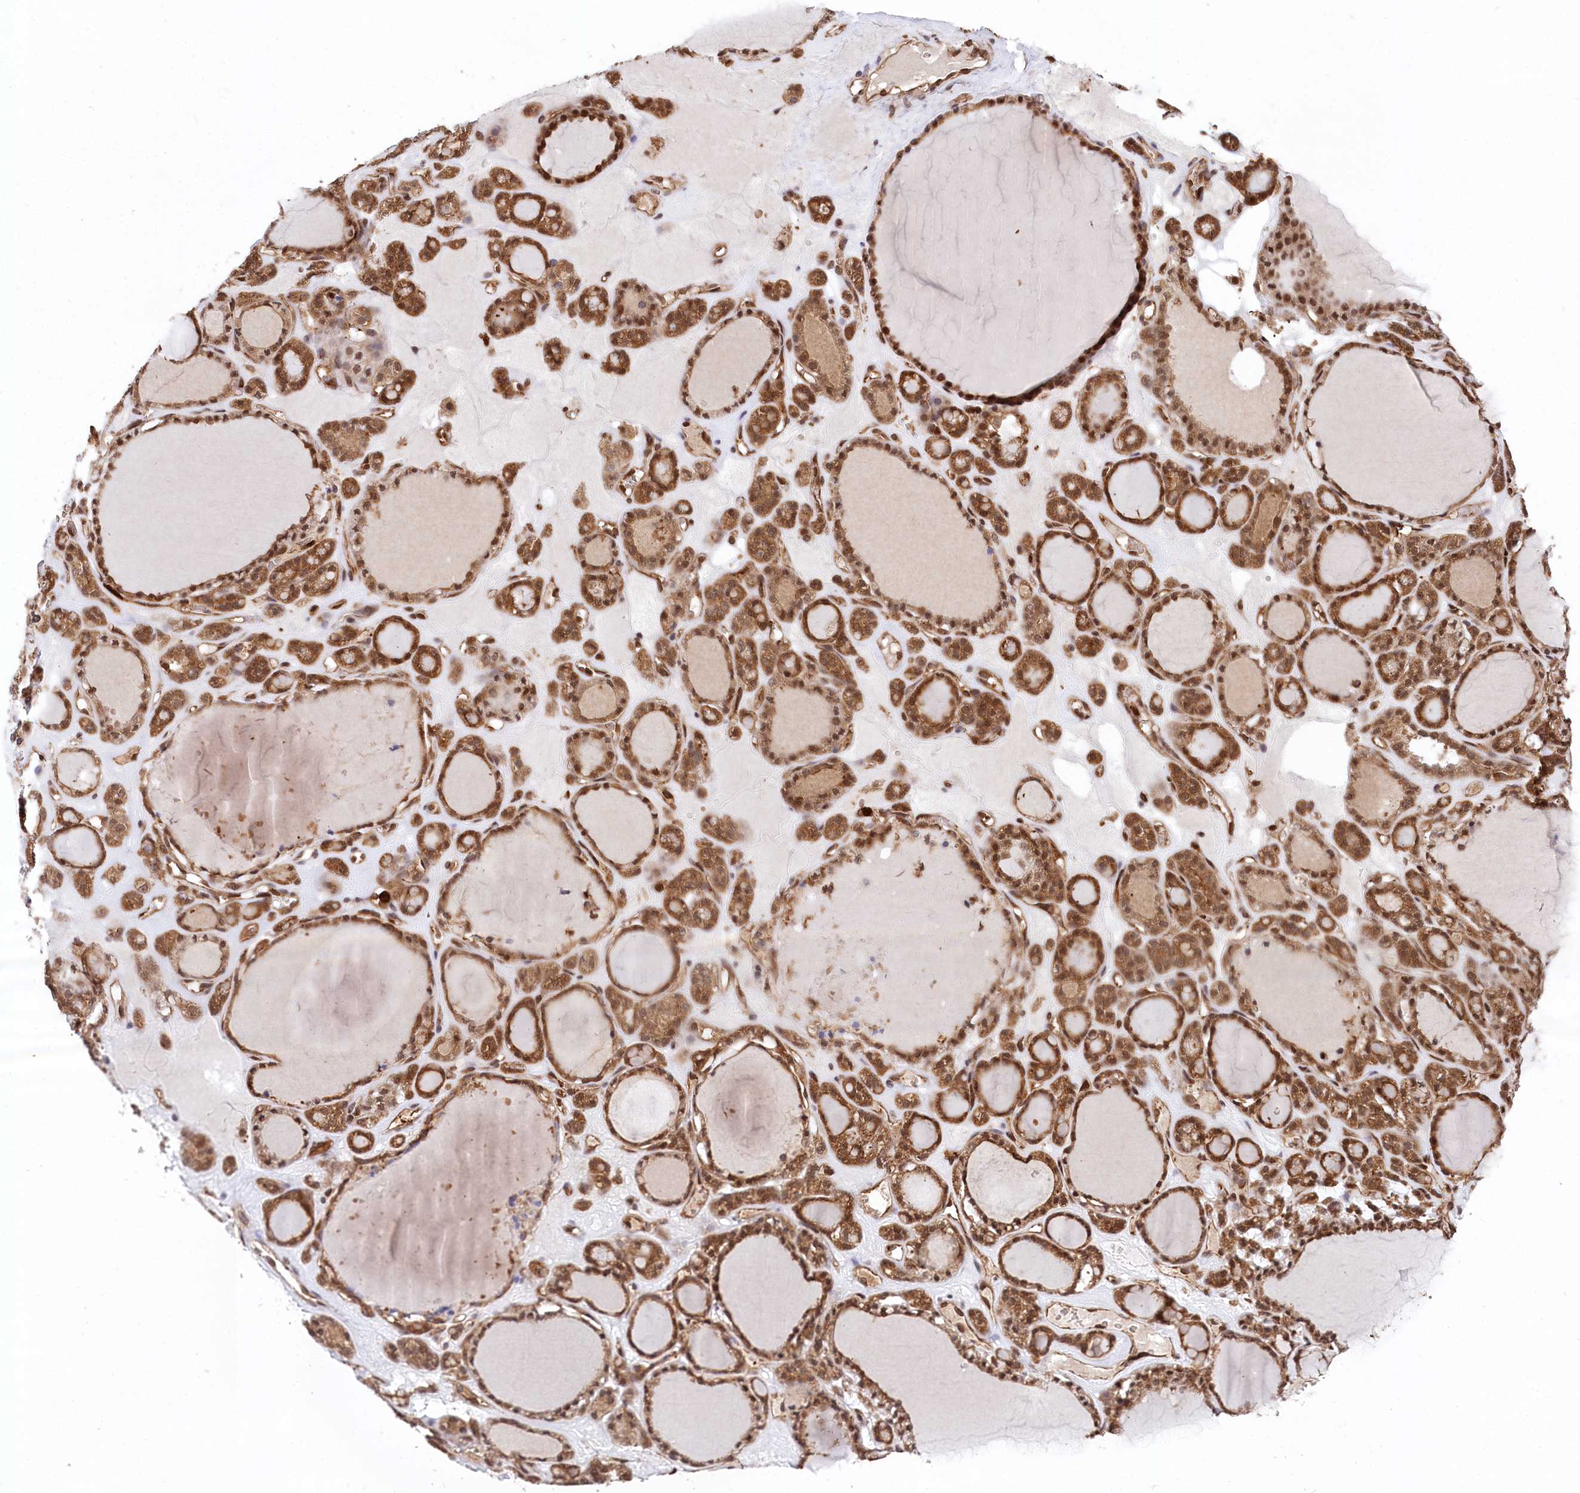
{"staining": {"intensity": "moderate", "quantity": ">75%", "location": "cytoplasmic/membranous,nuclear"}, "tissue": "thyroid gland", "cell_type": "Glandular cells", "image_type": "normal", "snomed": [{"axis": "morphology", "description": "Normal tissue, NOS"}, {"axis": "topography", "description": "Thyroid gland"}], "caption": "Glandular cells show medium levels of moderate cytoplasmic/membranous,nuclear expression in approximately >75% of cells in normal thyroid gland.", "gene": "LSG1", "patient": {"sex": "female", "age": 28}}